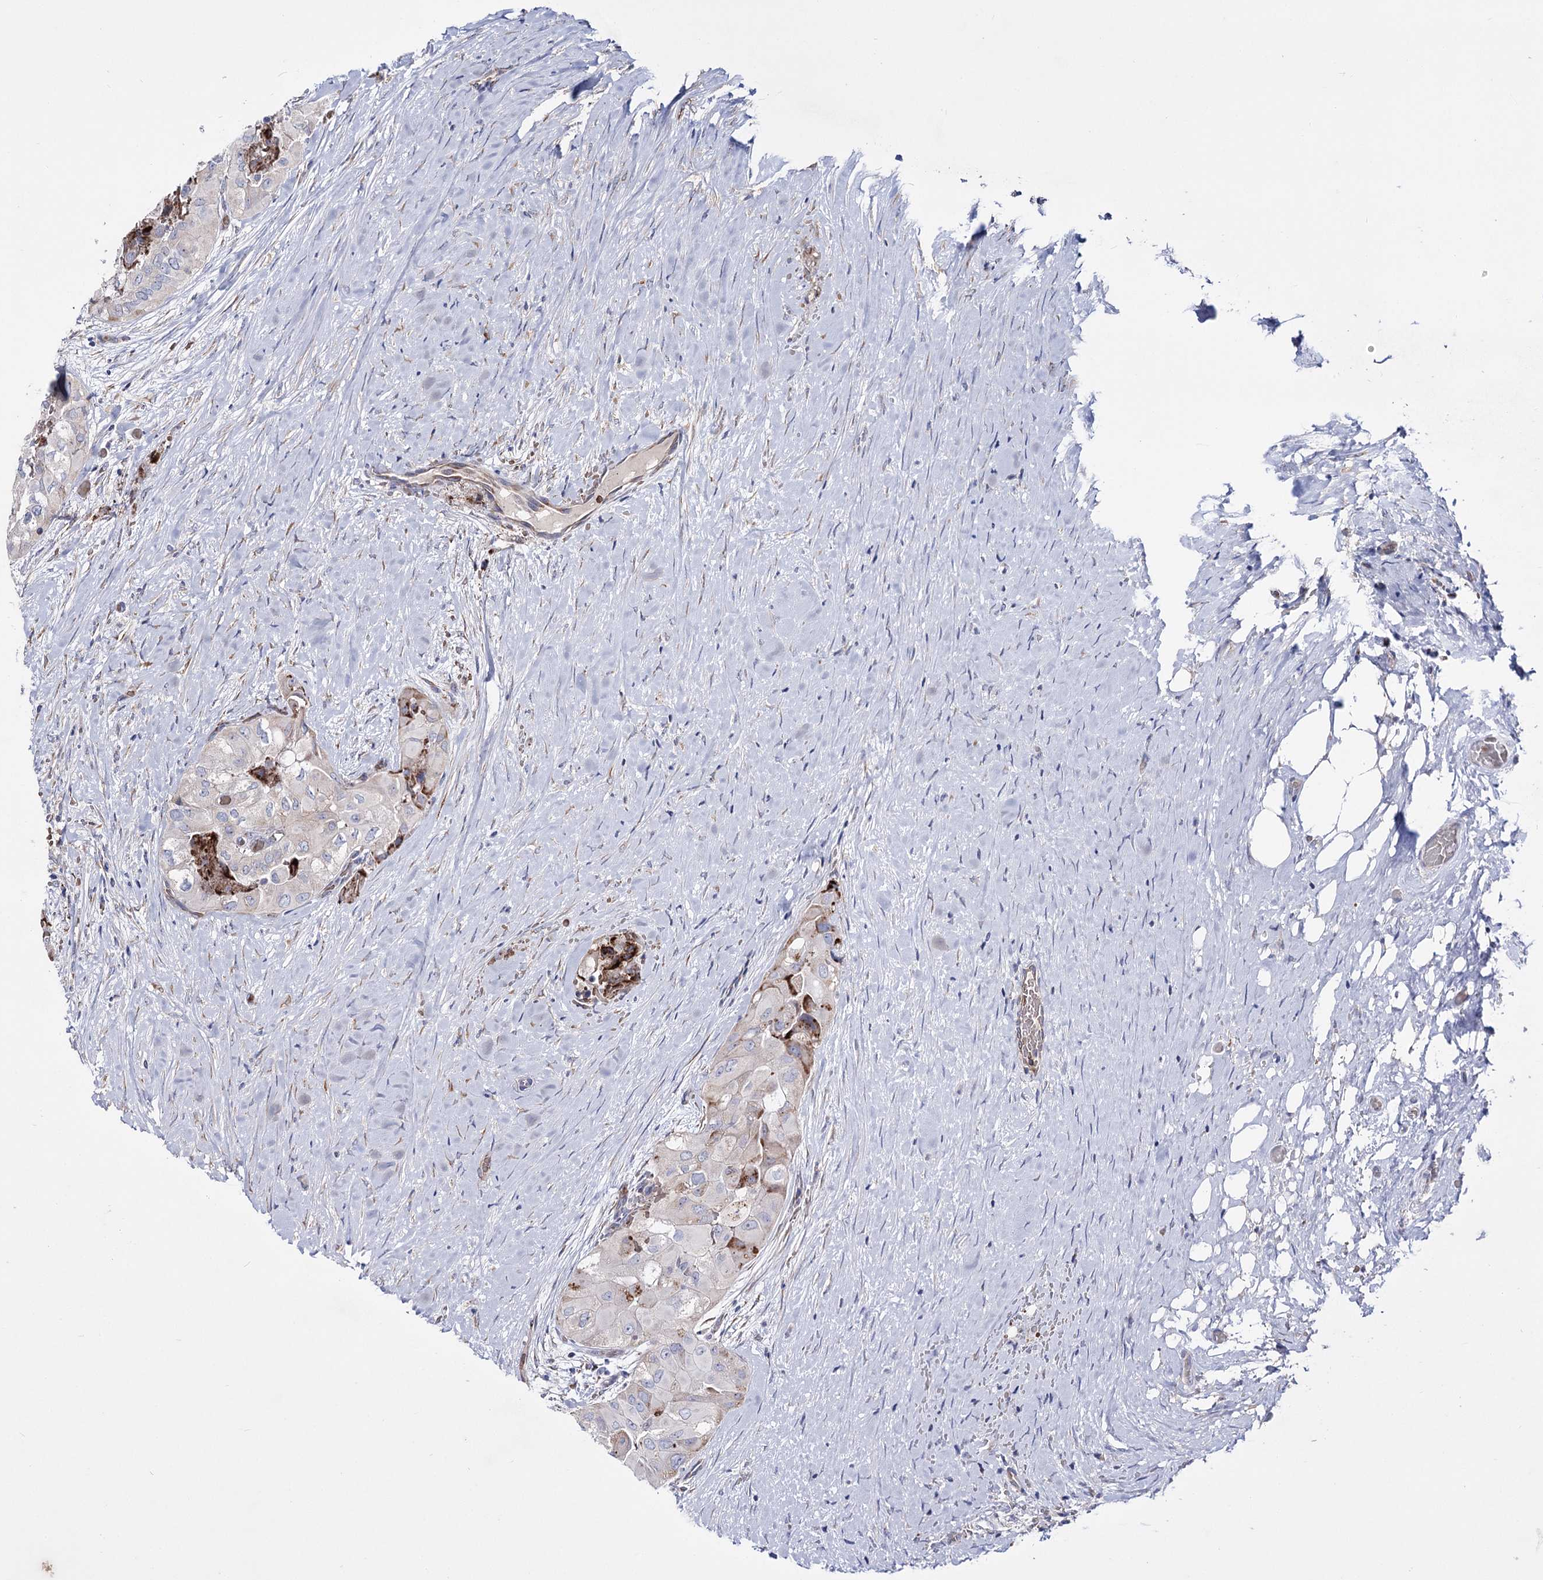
{"staining": {"intensity": "weak", "quantity": "<25%", "location": "cytoplasmic/membranous"}, "tissue": "thyroid cancer", "cell_type": "Tumor cells", "image_type": "cancer", "snomed": [{"axis": "morphology", "description": "Papillary adenocarcinoma, NOS"}, {"axis": "topography", "description": "Thyroid gland"}], "caption": "Tumor cells are negative for brown protein staining in papillary adenocarcinoma (thyroid). The staining is performed using DAB (3,3'-diaminobenzidine) brown chromogen with nuclei counter-stained in using hematoxylin.", "gene": "OSBPL5", "patient": {"sex": "female", "age": 59}}